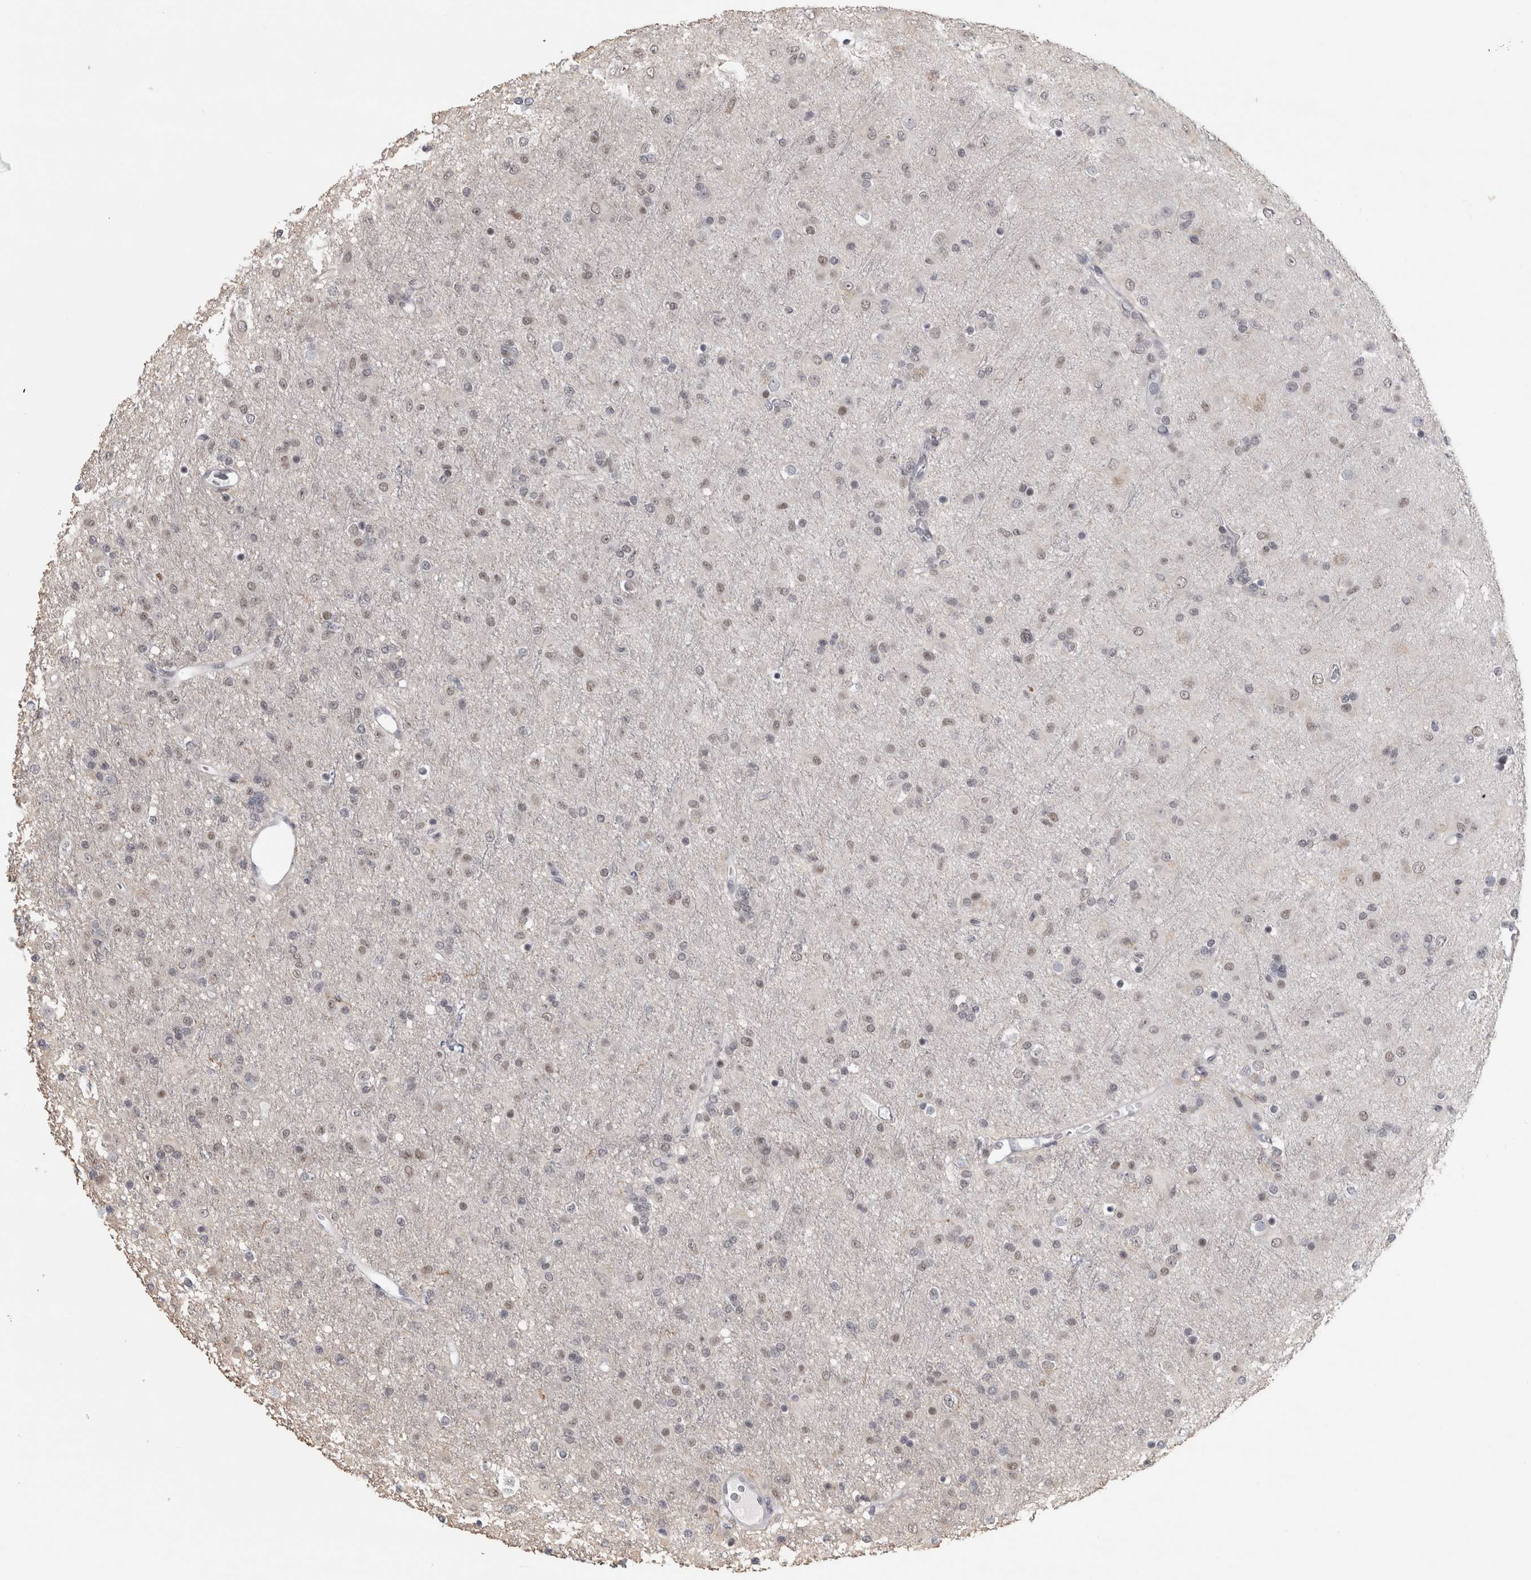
{"staining": {"intensity": "weak", "quantity": "25%-75%", "location": "nuclear"}, "tissue": "glioma", "cell_type": "Tumor cells", "image_type": "cancer", "snomed": [{"axis": "morphology", "description": "Glioma, malignant, Low grade"}, {"axis": "topography", "description": "Brain"}], "caption": "Weak nuclear expression is identified in approximately 25%-75% of tumor cells in glioma.", "gene": "ARID4B", "patient": {"sex": "male", "age": 65}}